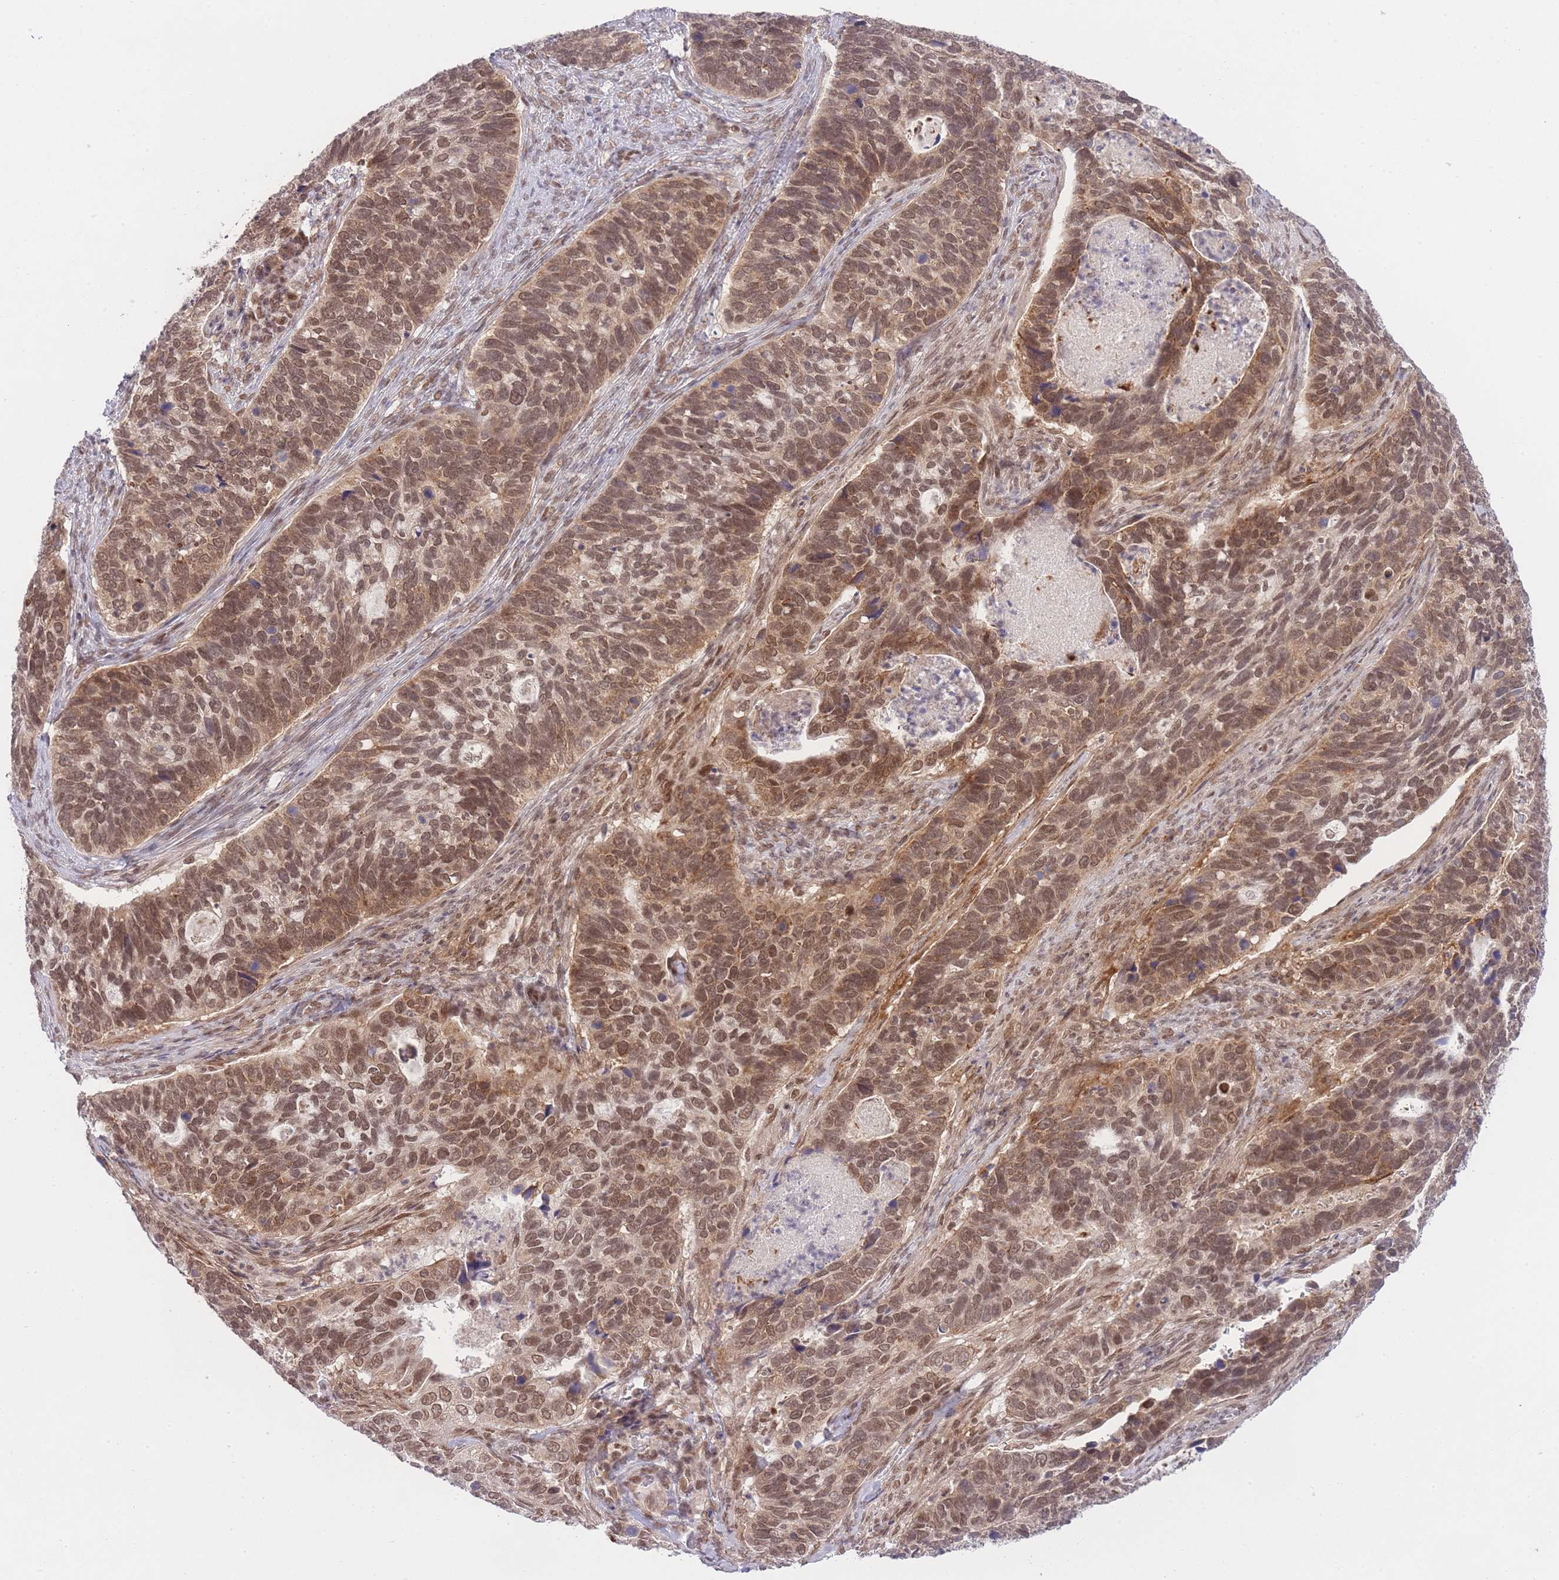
{"staining": {"intensity": "moderate", "quantity": ">75%", "location": "cytoplasmic/membranous,nuclear"}, "tissue": "cervical cancer", "cell_type": "Tumor cells", "image_type": "cancer", "snomed": [{"axis": "morphology", "description": "Squamous cell carcinoma, NOS"}, {"axis": "topography", "description": "Cervix"}], "caption": "Approximately >75% of tumor cells in cervical cancer demonstrate moderate cytoplasmic/membranous and nuclear protein positivity as visualized by brown immunohistochemical staining.", "gene": "TMED3", "patient": {"sex": "female", "age": 38}}